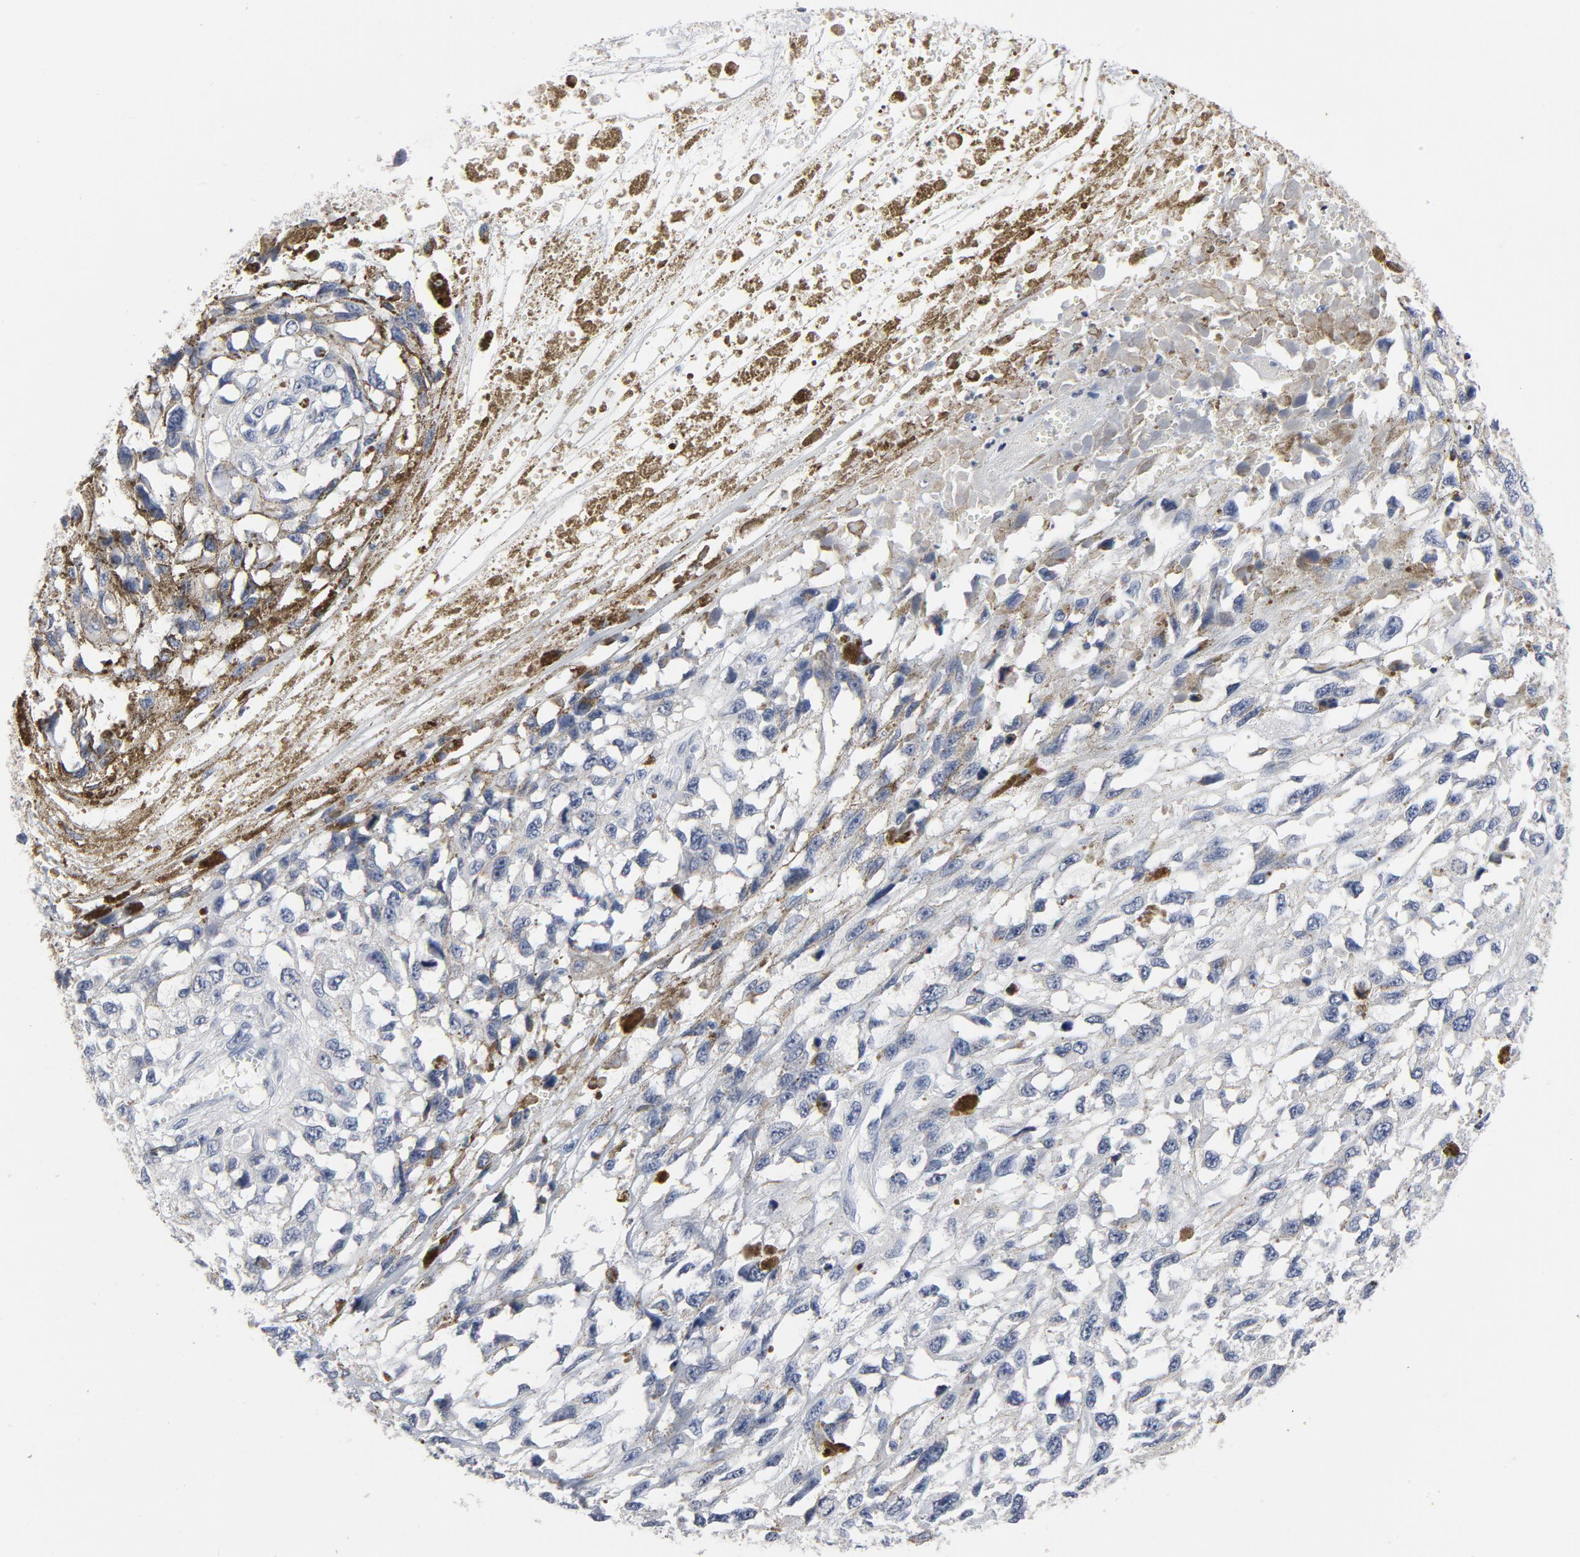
{"staining": {"intensity": "negative", "quantity": "none", "location": "none"}, "tissue": "melanoma", "cell_type": "Tumor cells", "image_type": "cancer", "snomed": [{"axis": "morphology", "description": "Malignant melanoma, Metastatic site"}, {"axis": "topography", "description": "Lymph node"}], "caption": "This is an immunohistochemistry (IHC) histopathology image of melanoma. There is no staining in tumor cells.", "gene": "TCL1A", "patient": {"sex": "male", "age": 59}}